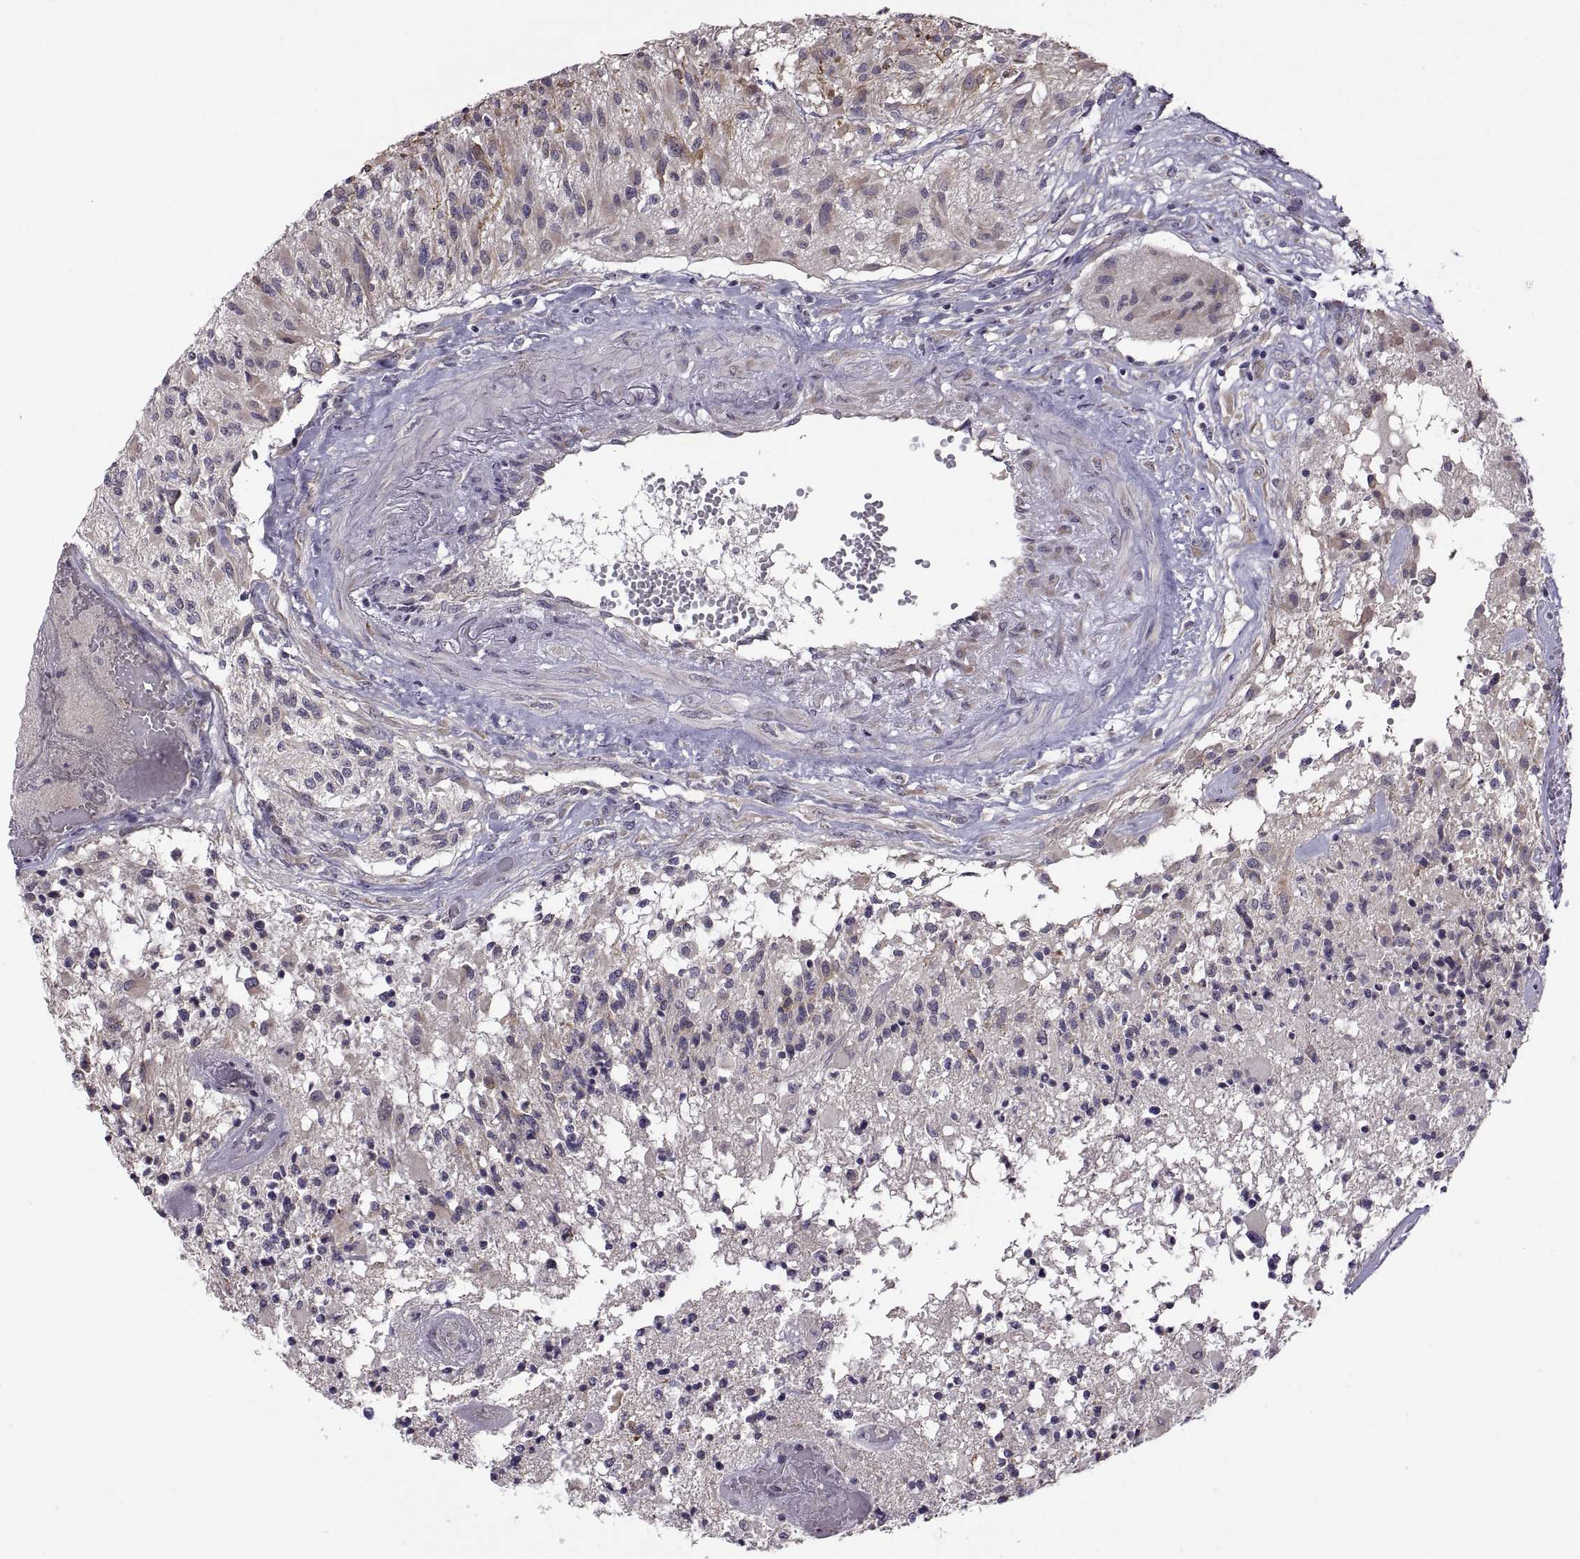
{"staining": {"intensity": "negative", "quantity": "none", "location": "none"}, "tissue": "glioma", "cell_type": "Tumor cells", "image_type": "cancer", "snomed": [{"axis": "morphology", "description": "Glioma, malignant, High grade"}, {"axis": "topography", "description": "Brain"}], "caption": "Immunohistochemistry (IHC) photomicrograph of neoplastic tissue: human glioma stained with DAB (3,3'-diaminobenzidine) exhibits no significant protein staining in tumor cells. (DAB immunohistochemistry (IHC), high magnification).", "gene": "ACSBG2", "patient": {"sex": "female", "age": 63}}